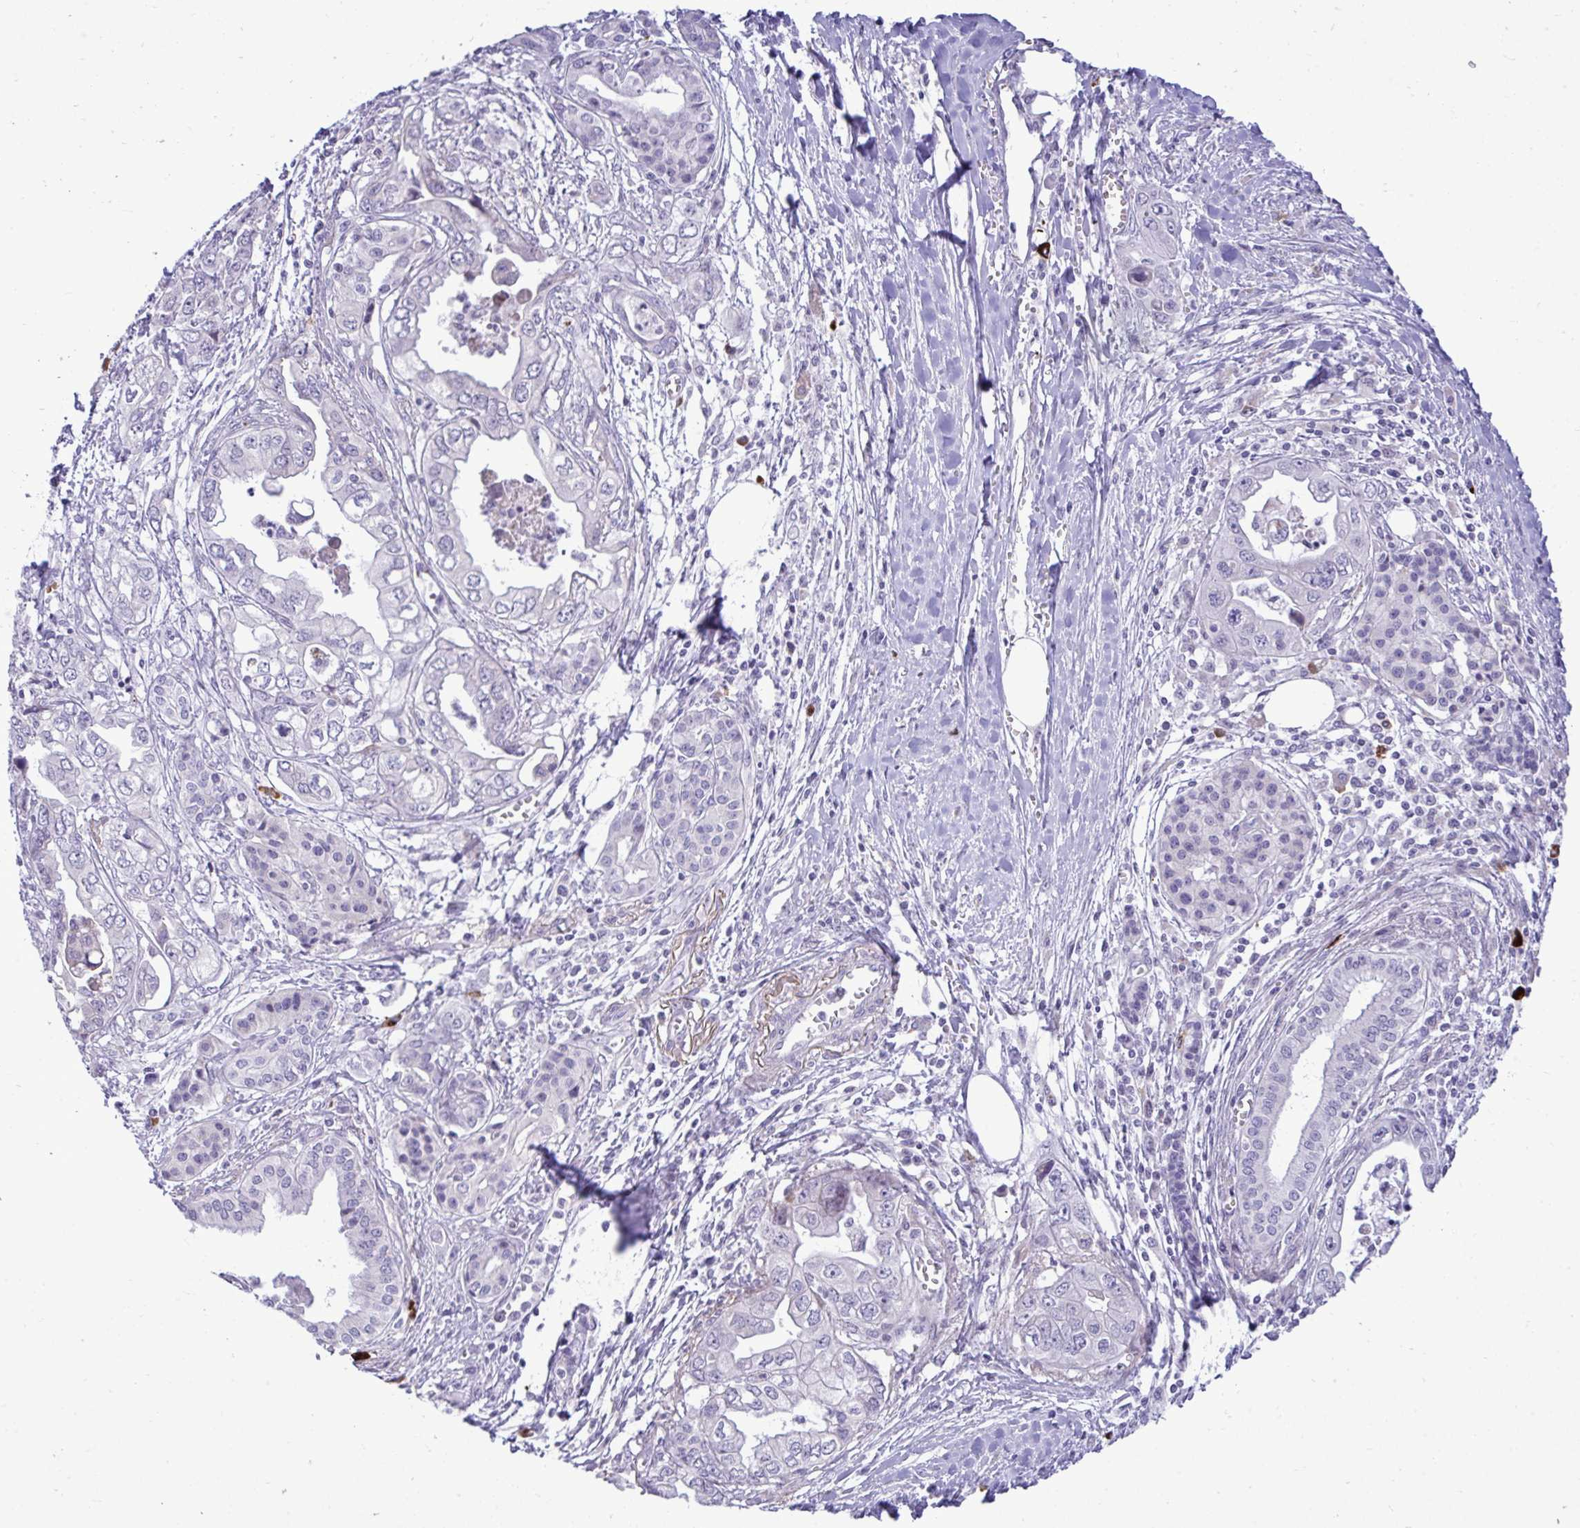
{"staining": {"intensity": "negative", "quantity": "none", "location": "none"}, "tissue": "pancreatic cancer", "cell_type": "Tumor cells", "image_type": "cancer", "snomed": [{"axis": "morphology", "description": "Adenocarcinoma, NOS"}, {"axis": "topography", "description": "Pancreas"}], "caption": "Human pancreatic cancer (adenocarcinoma) stained for a protein using immunohistochemistry (IHC) demonstrates no positivity in tumor cells.", "gene": "SPAG1", "patient": {"sex": "male", "age": 68}}